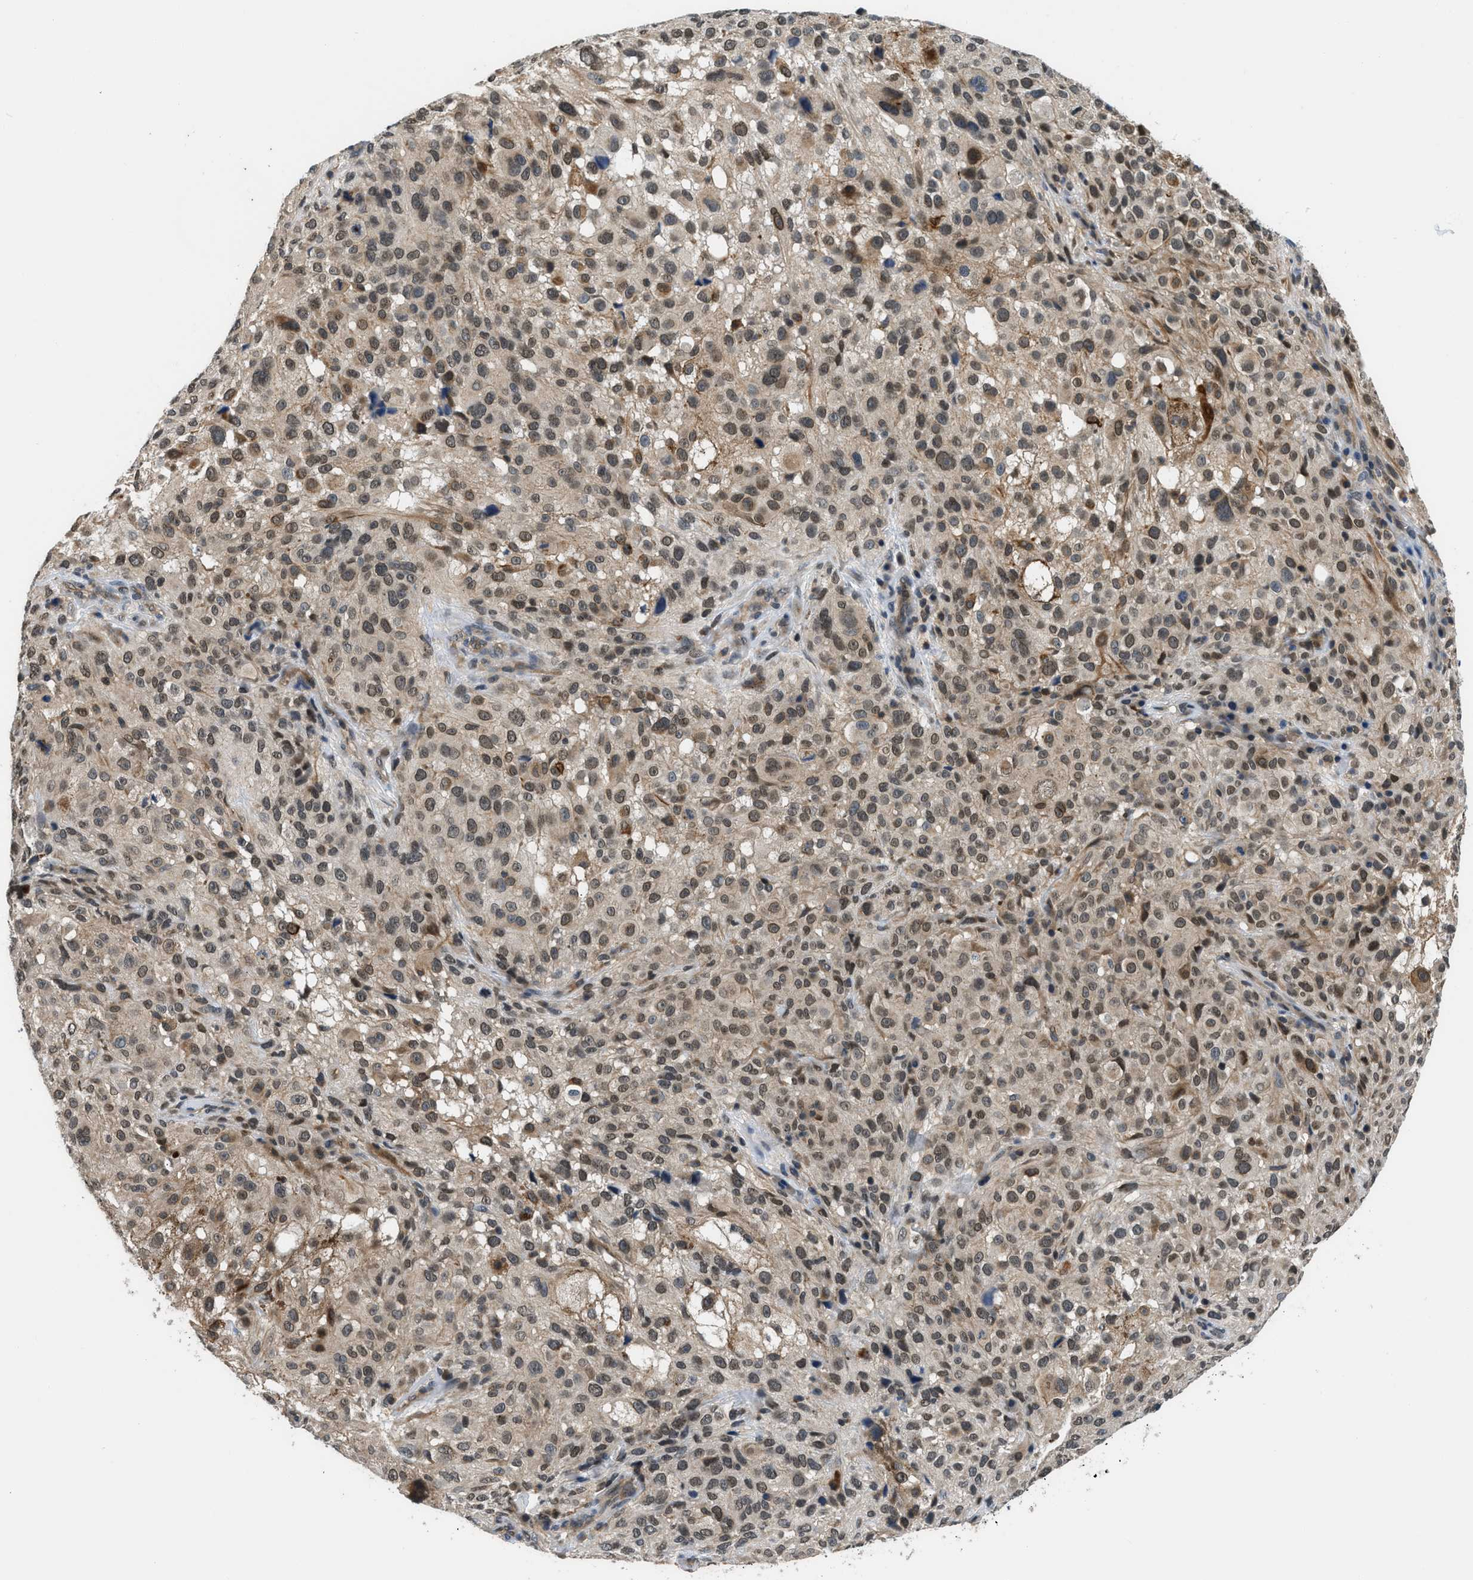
{"staining": {"intensity": "moderate", "quantity": ">75%", "location": "cytoplasmic/membranous,nuclear"}, "tissue": "melanoma", "cell_type": "Tumor cells", "image_type": "cancer", "snomed": [{"axis": "morphology", "description": "Necrosis, NOS"}, {"axis": "morphology", "description": "Malignant melanoma, NOS"}, {"axis": "topography", "description": "Skin"}], "caption": "There is medium levels of moderate cytoplasmic/membranous and nuclear positivity in tumor cells of malignant melanoma, as demonstrated by immunohistochemical staining (brown color).", "gene": "MTMR1", "patient": {"sex": "female", "age": 87}}